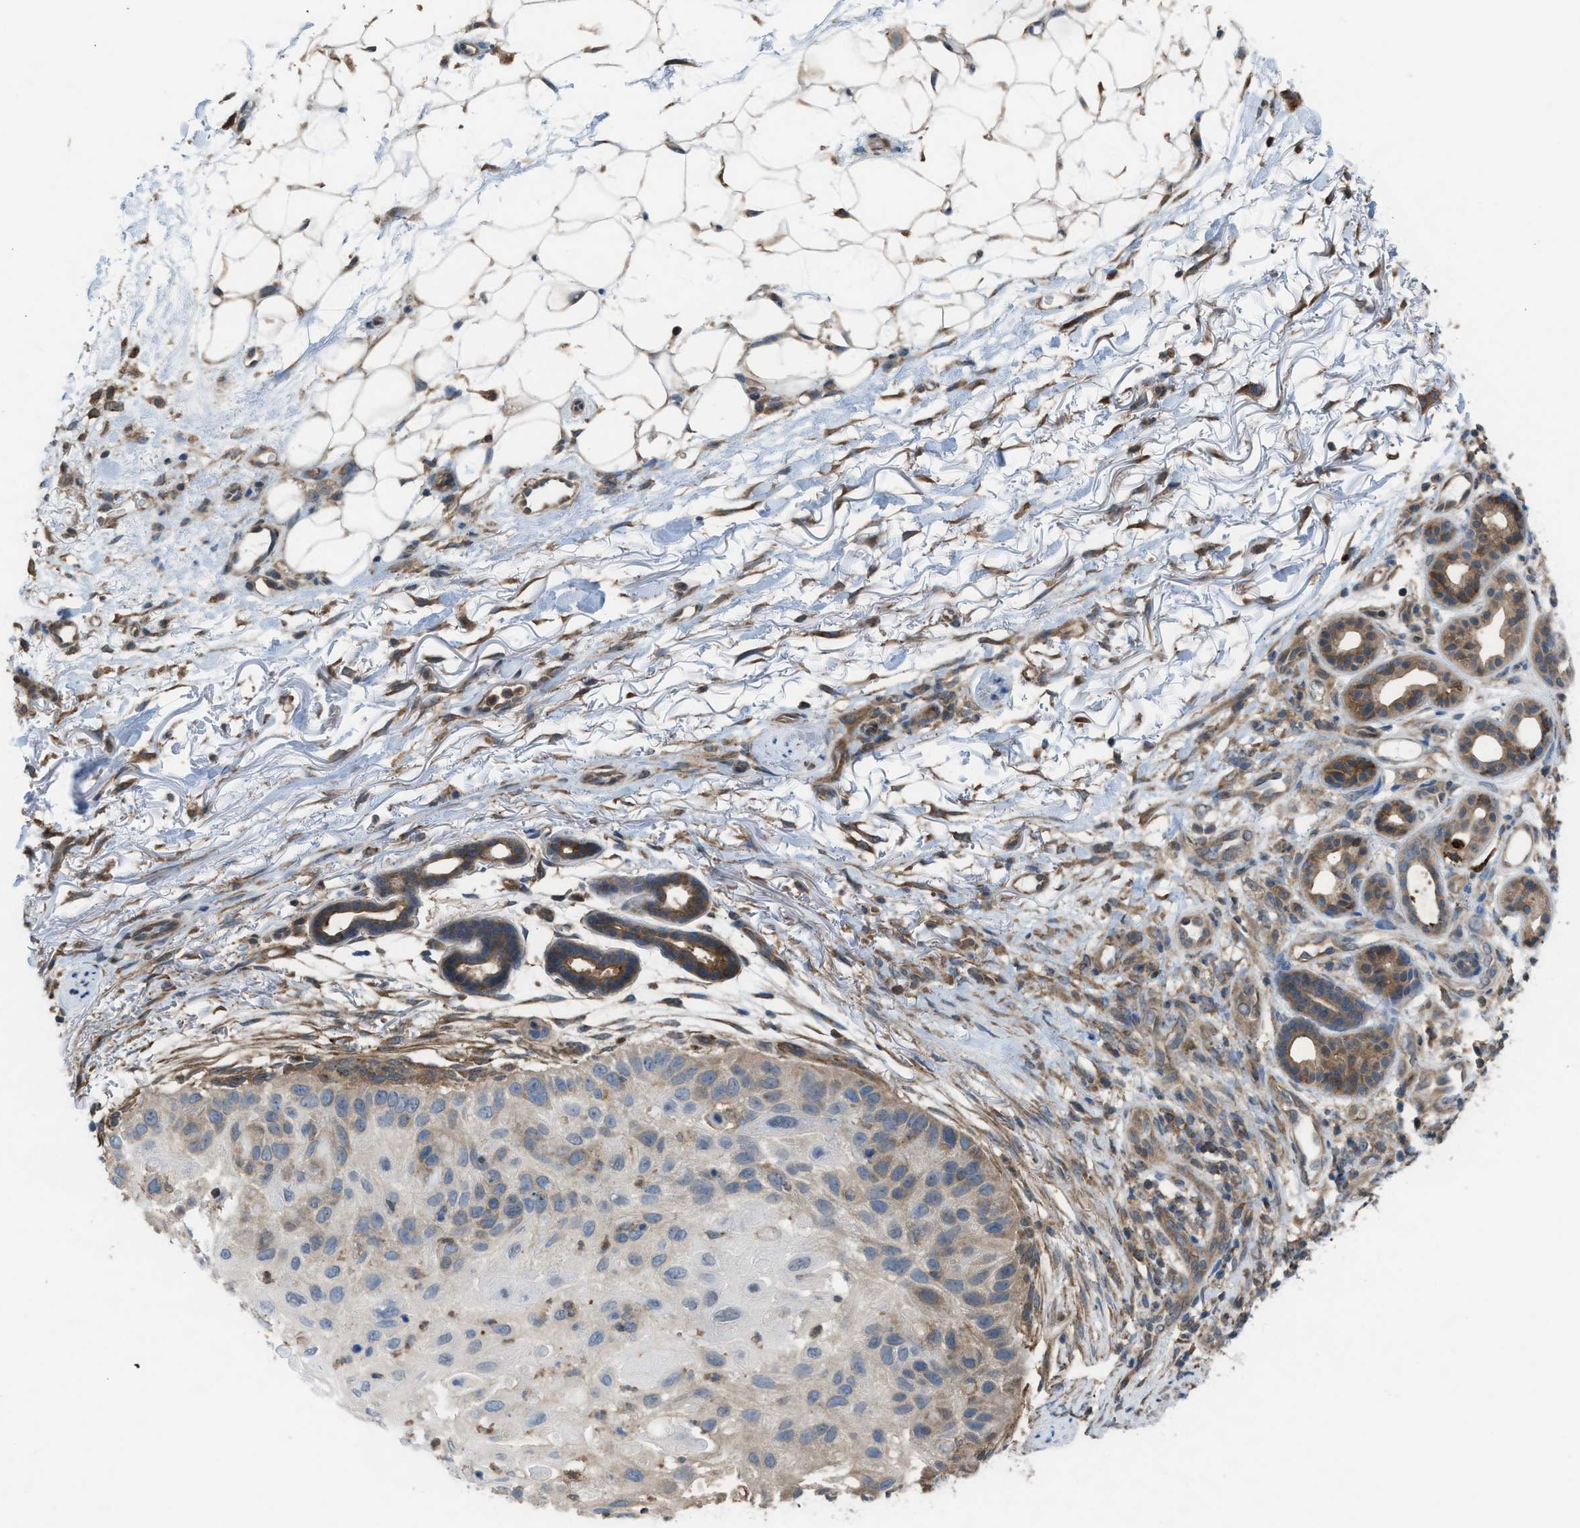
{"staining": {"intensity": "weak", "quantity": "25%-75%", "location": "cytoplasmic/membranous"}, "tissue": "skin cancer", "cell_type": "Tumor cells", "image_type": "cancer", "snomed": [{"axis": "morphology", "description": "Squamous cell carcinoma, NOS"}, {"axis": "topography", "description": "Skin"}], "caption": "This is an image of immunohistochemistry staining of skin cancer (squamous cell carcinoma), which shows weak positivity in the cytoplasmic/membranous of tumor cells.", "gene": "PLAA", "patient": {"sex": "female", "age": 77}}